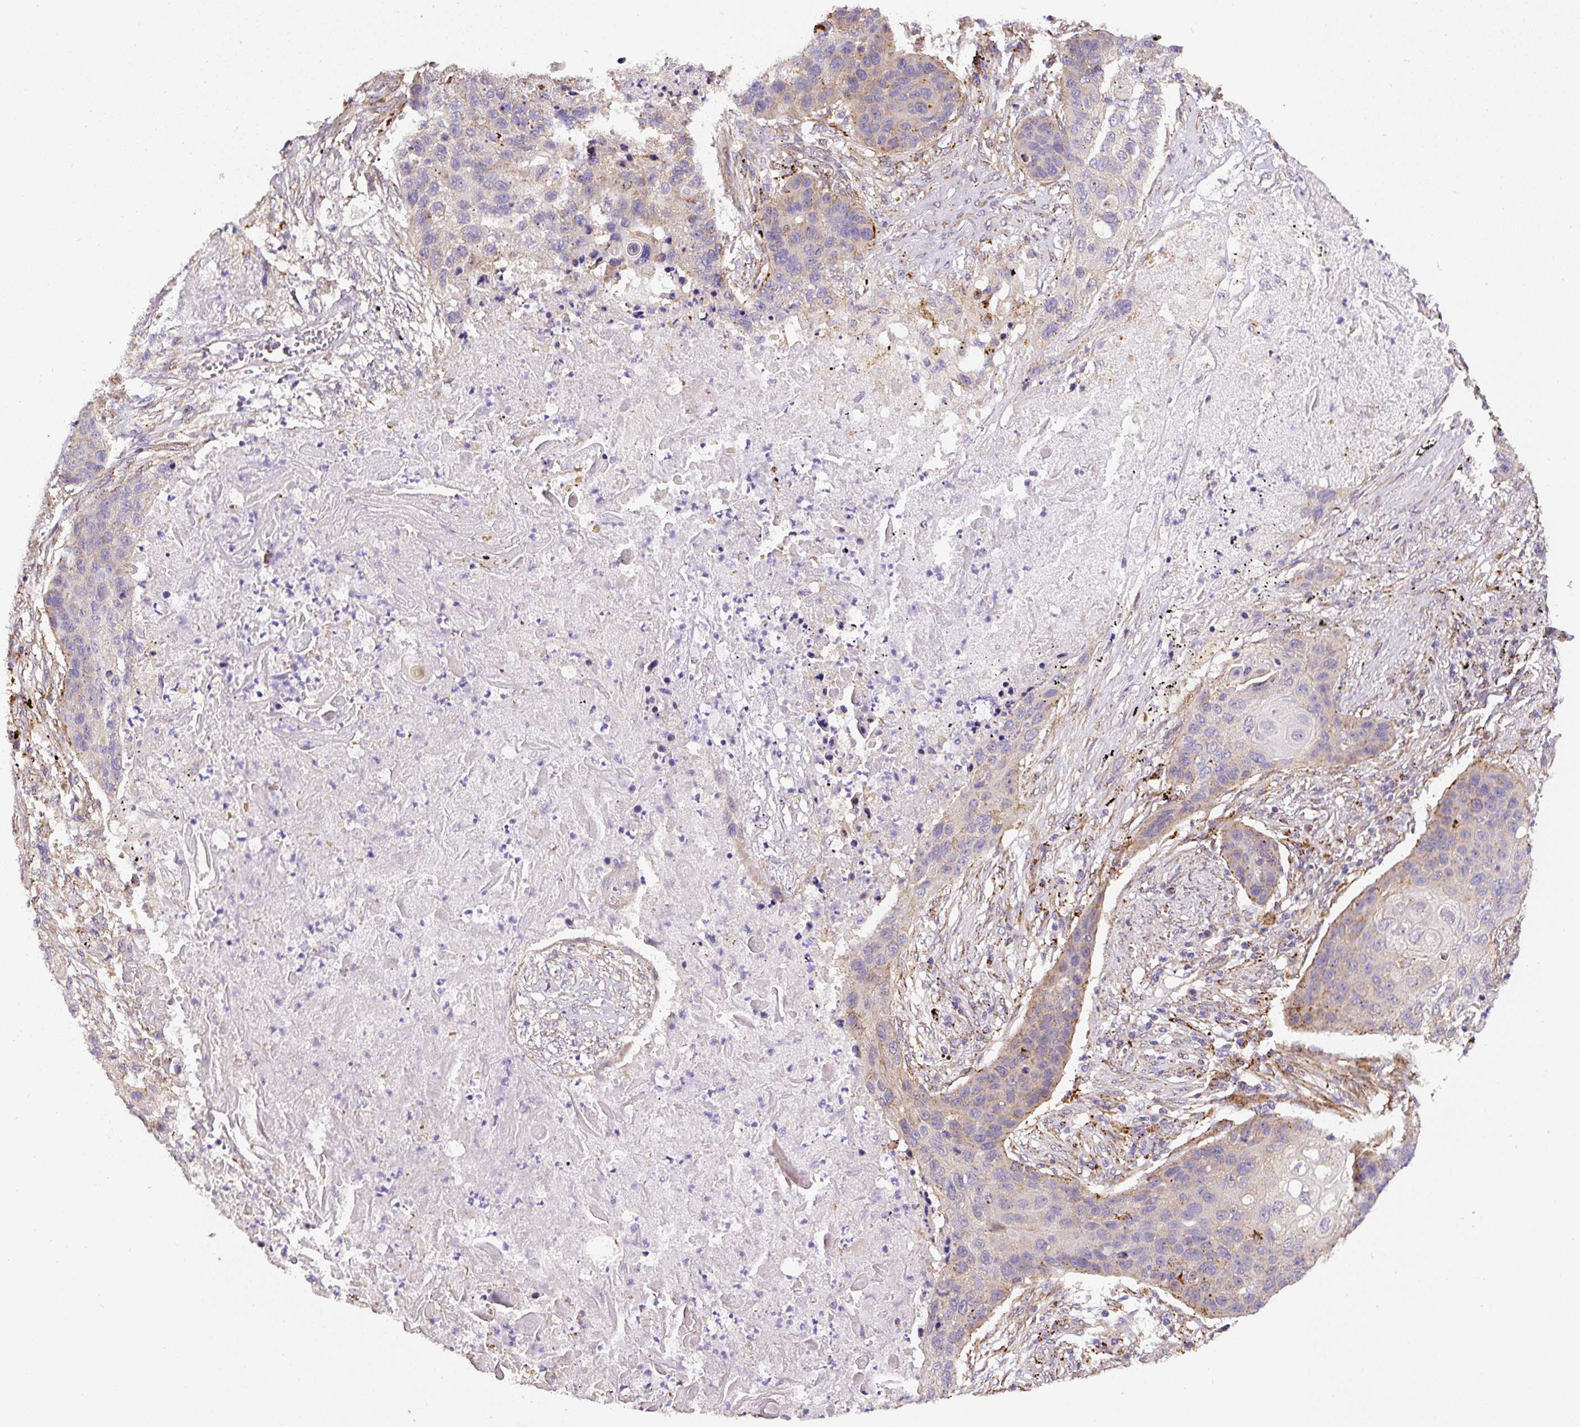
{"staining": {"intensity": "weak", "quantity": "<25%", "location": "cytoplasmic/membranous"}, "tissue": "lung cancer", "cell_type": "Tumor cells", "image_type": "cancer", "snomed": [{"axis": "morphology", "description": "Squamous cell carcinoma, NOS"}, {"axis": "topography", "description": "Lung"}], "caption": "Lung squamous cell carcinoma was stained to show a protein in brown. There is no significant expression in tumor cells. (DAB (3,3'-diaminobenzidine) immunohistochemistry (IHC), high magnification).", "gene": "RNF170", "patient": {"sex": "female", "age": 63}}